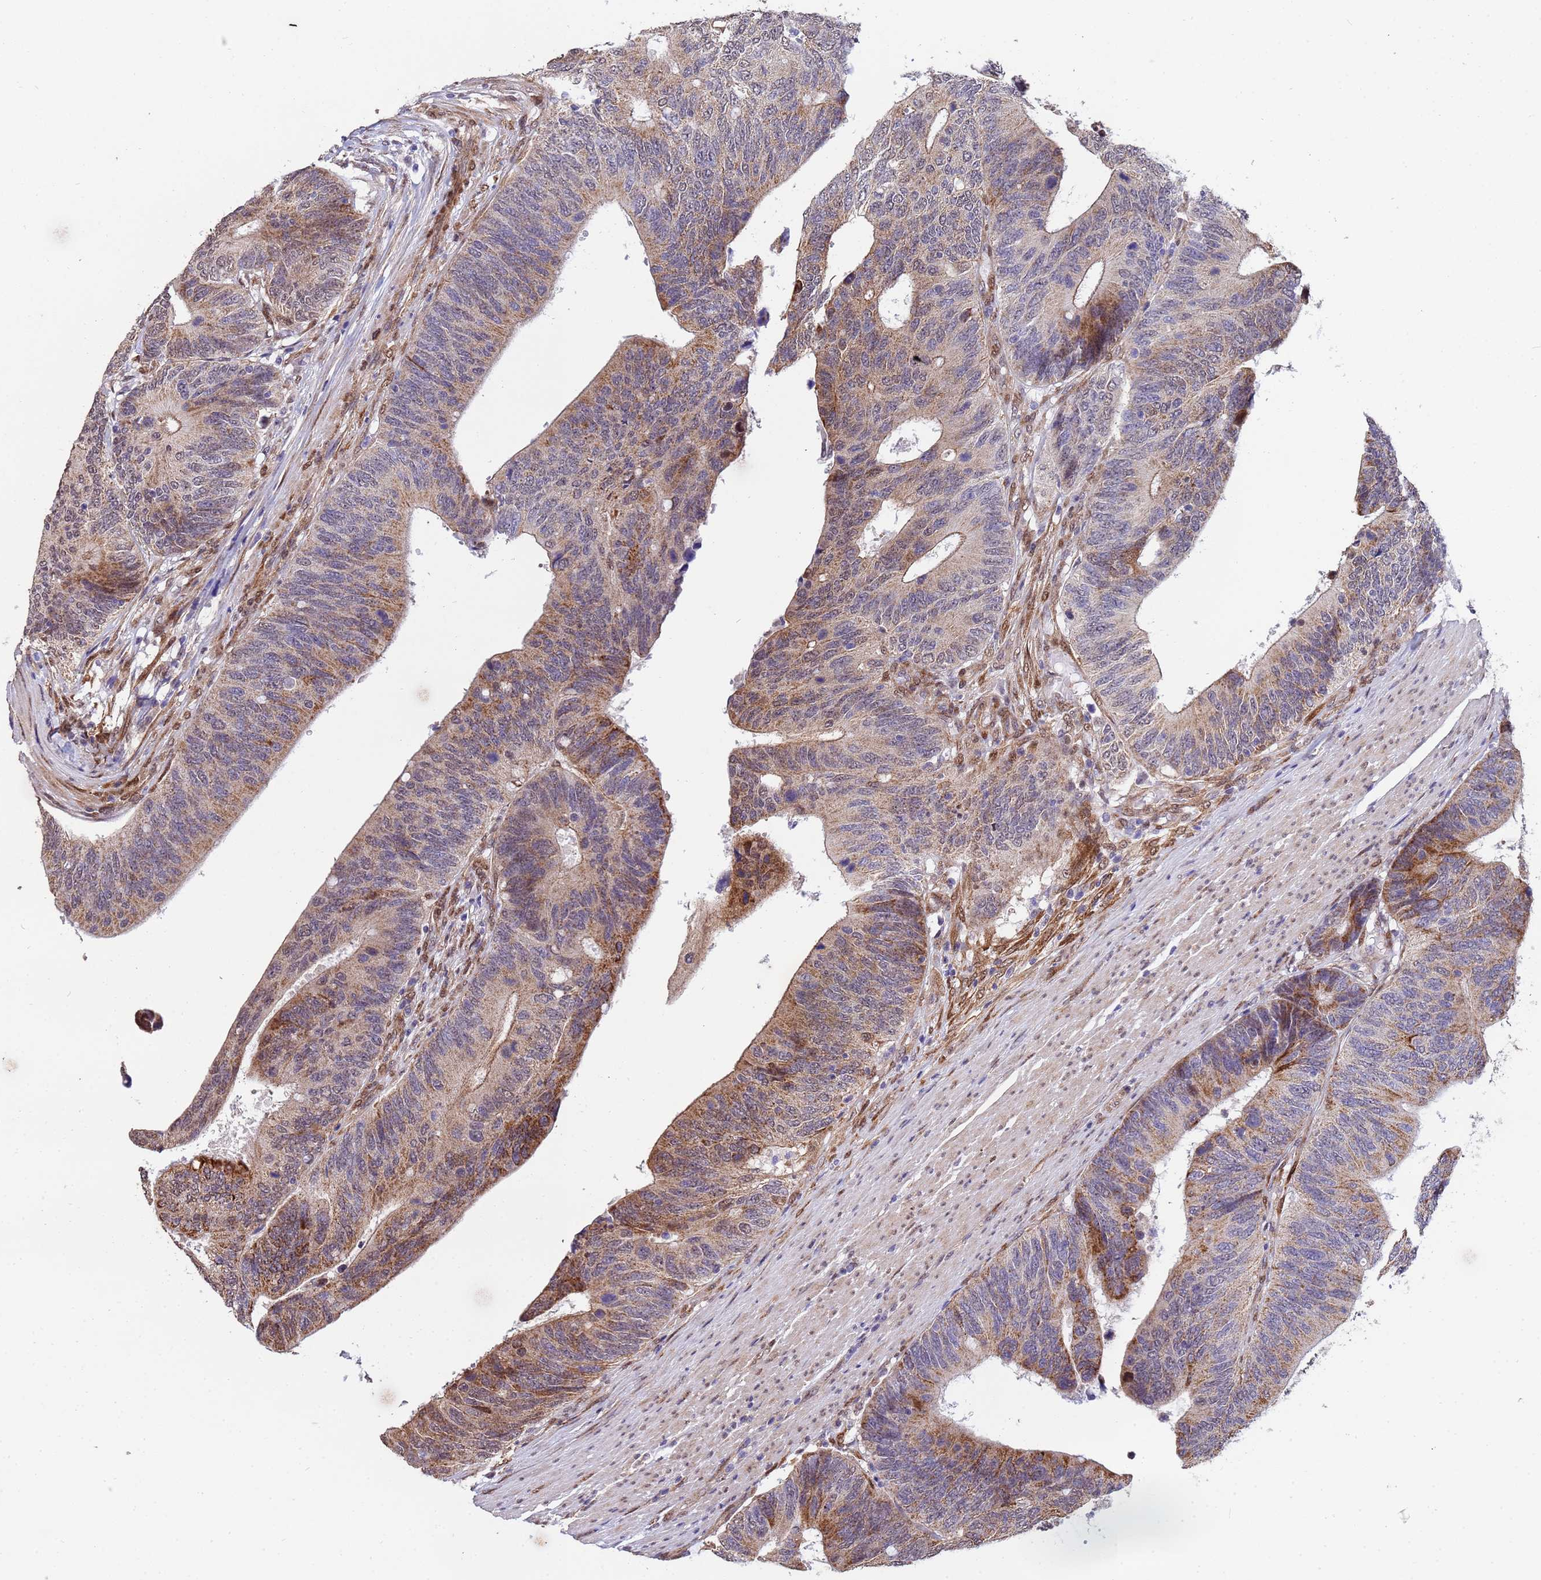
{"staining": {"intensity": "moderate", "quantity": ">75%", "location": "cytoplasmic/membranous"}, "tissue": "colorectal cancer", "cell_type": "Tumor cells", "image_type": "cancer", "snomed": [{"axis": "morphology", "description": "Adenocarcinoma, NOS"}, {"axis": "topography", "description": "Colon"}], "caption": "Adenocarcinoma (colorectal) stained for a protein (brown) displays moderate cytoplasmic/membranous positive staining in about >75% of tumor cells.", "gene": "TRIP6", "patient": {"sex": "male", "age": 87}}